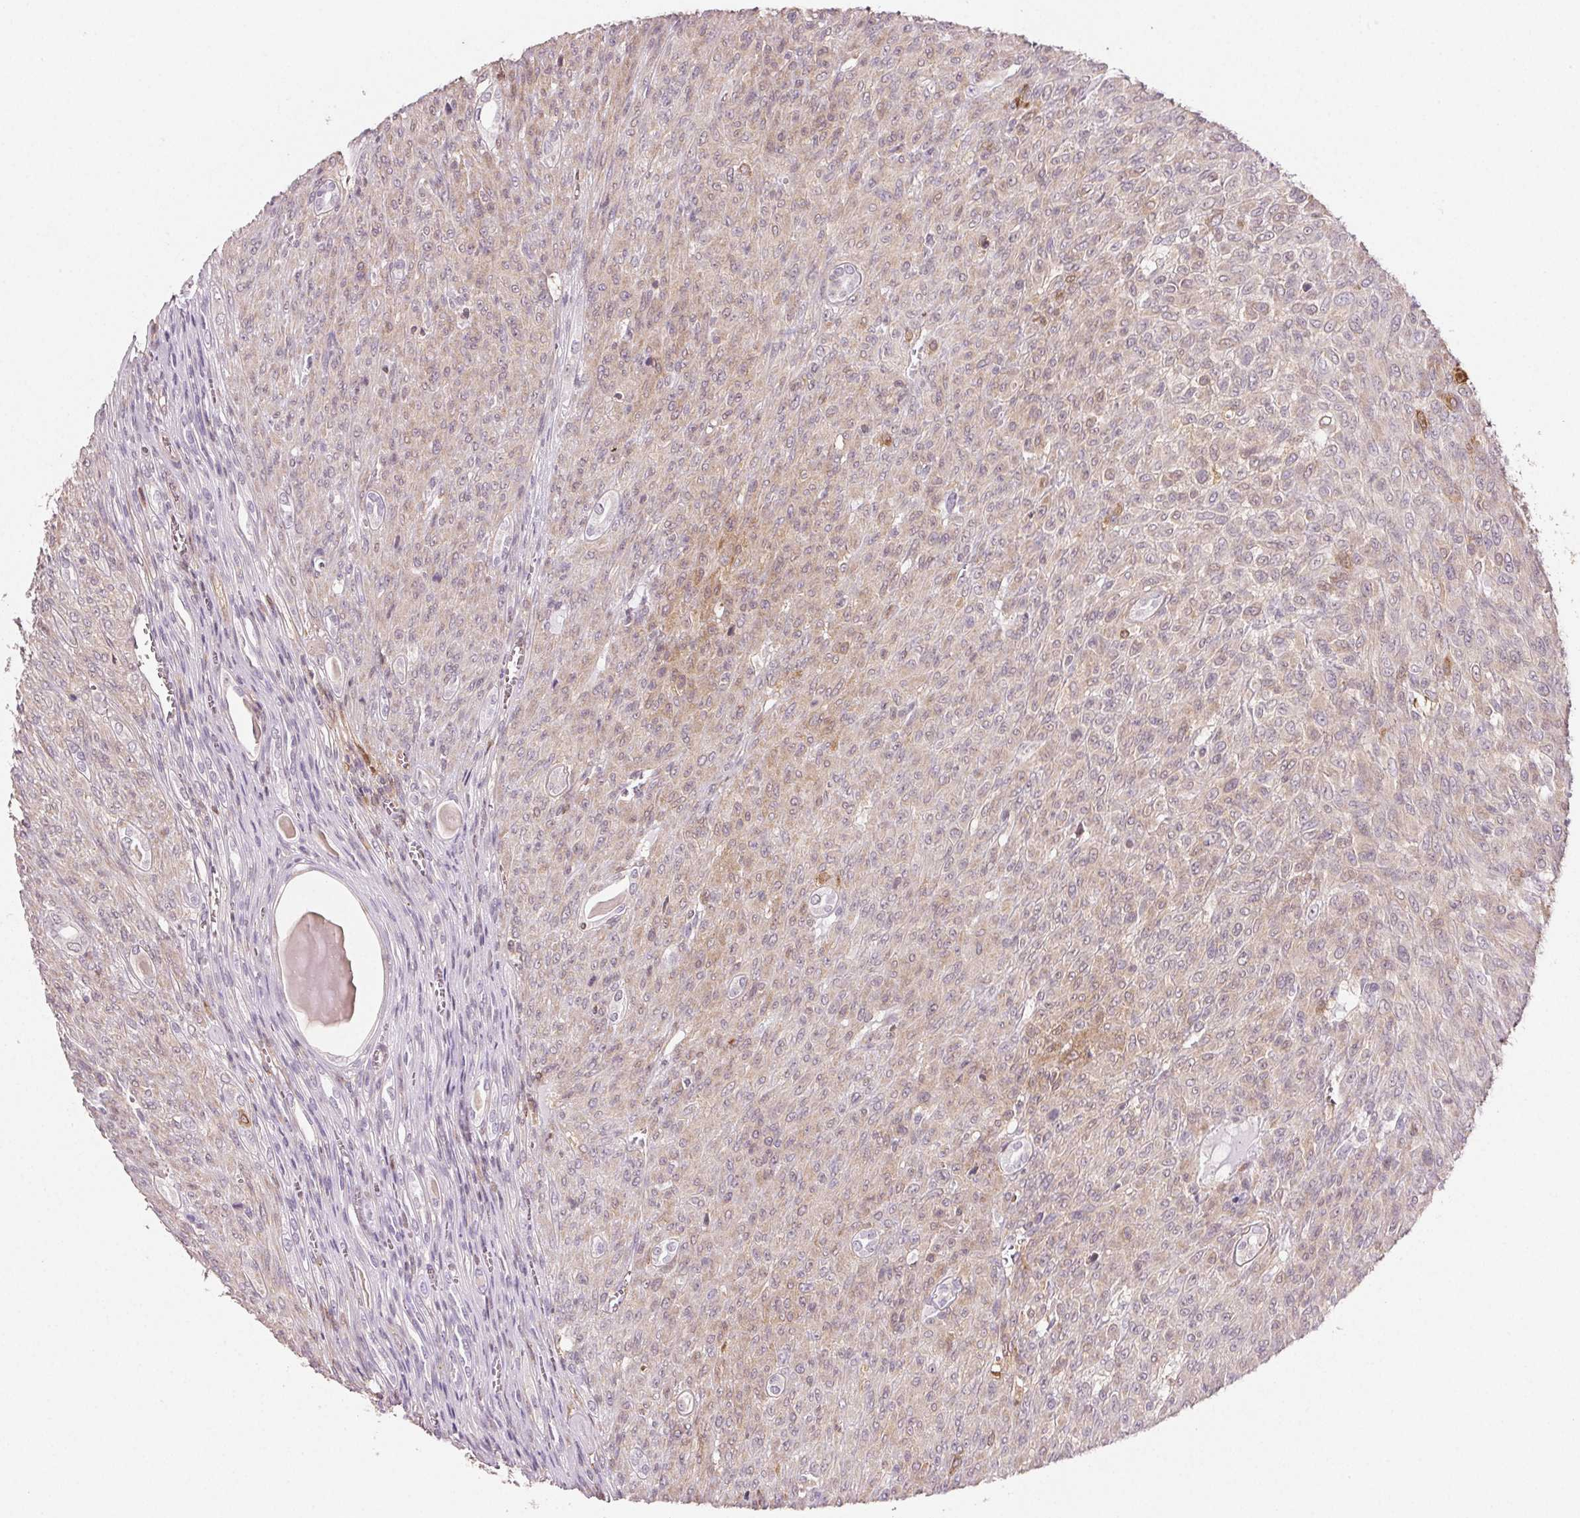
{"staining": {"intensity": "weak", "quantity": "<25%", "location": "cytoplasmic/membranous"}, "tissue": "renal cancer", "cell_type": "Tumor cells", "image_type": "cancer", "snomed": [{"axis": "morphology", "description": "Adenocarcinoma, NOS"}, {"axis": "topography", "description": "Kidney"}], "caption": "Human renal adenocarcinoma stained for a protein using immunohistochemistry (IHC) demonstrates no positivity in tumor cells.", "gene": "GBP1", "patient": {"sex": "male", "age": 58}}